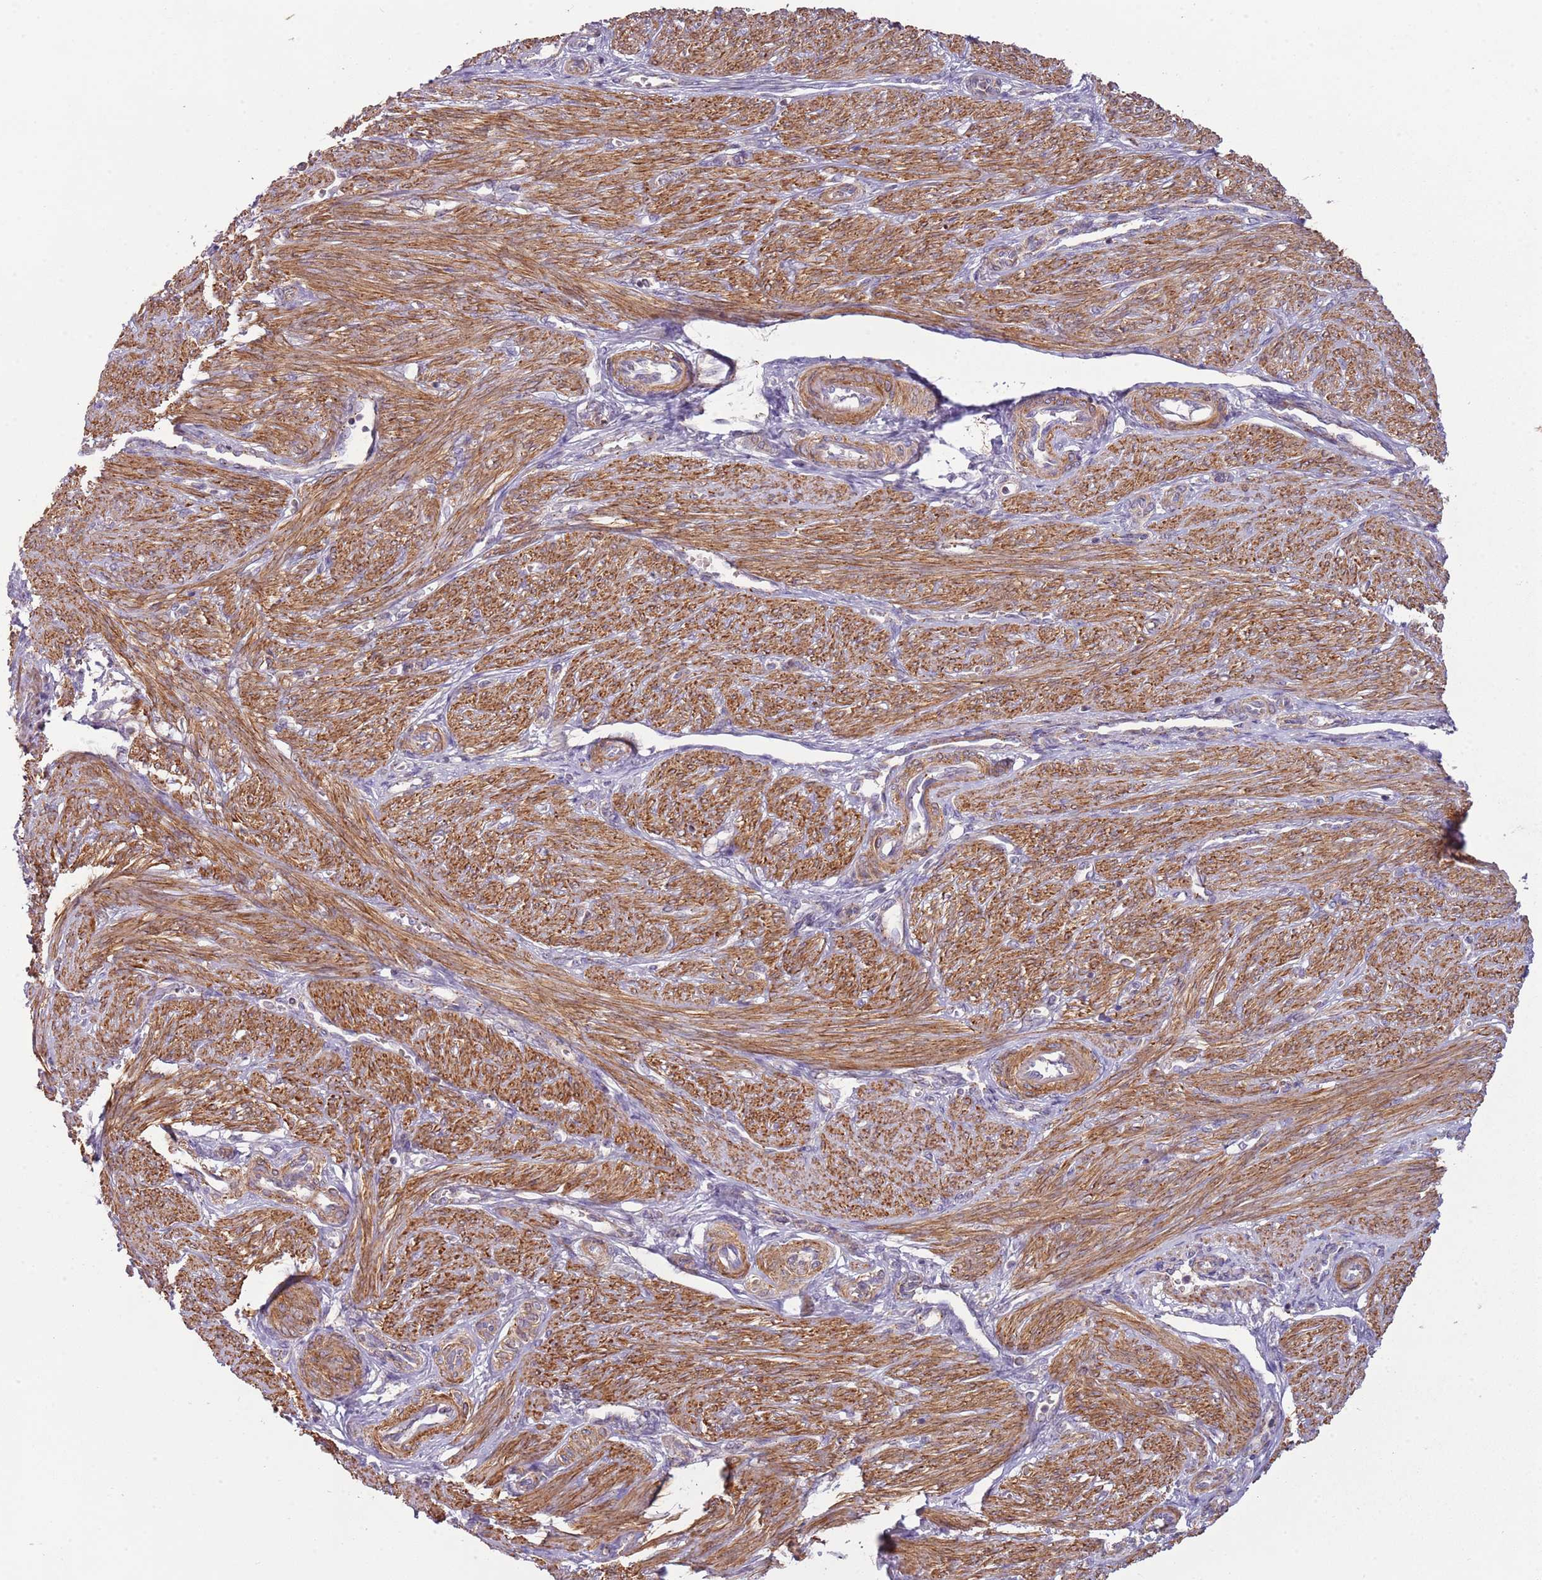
{"staining": {"intensity": "weak", "quantity": "<25%", "location": "cytoplasmic/membranous"}, "tissue": "endometrium", "cell_type": "Cells in endometrial stroma", "image_type": "normal", "snomed": [{"axis": "morphology", "description": "Normal tissue, NOS"}, {"axis": "topography", "description": "Endometrium"}], "caption": "This is an immunohistochemistry photomicrograph of unremarkable human endometrium. There is no positivity in cells in endometrial stroma.", "gene": "DTD2", "patient": {"sex": "female", "age": 24}}